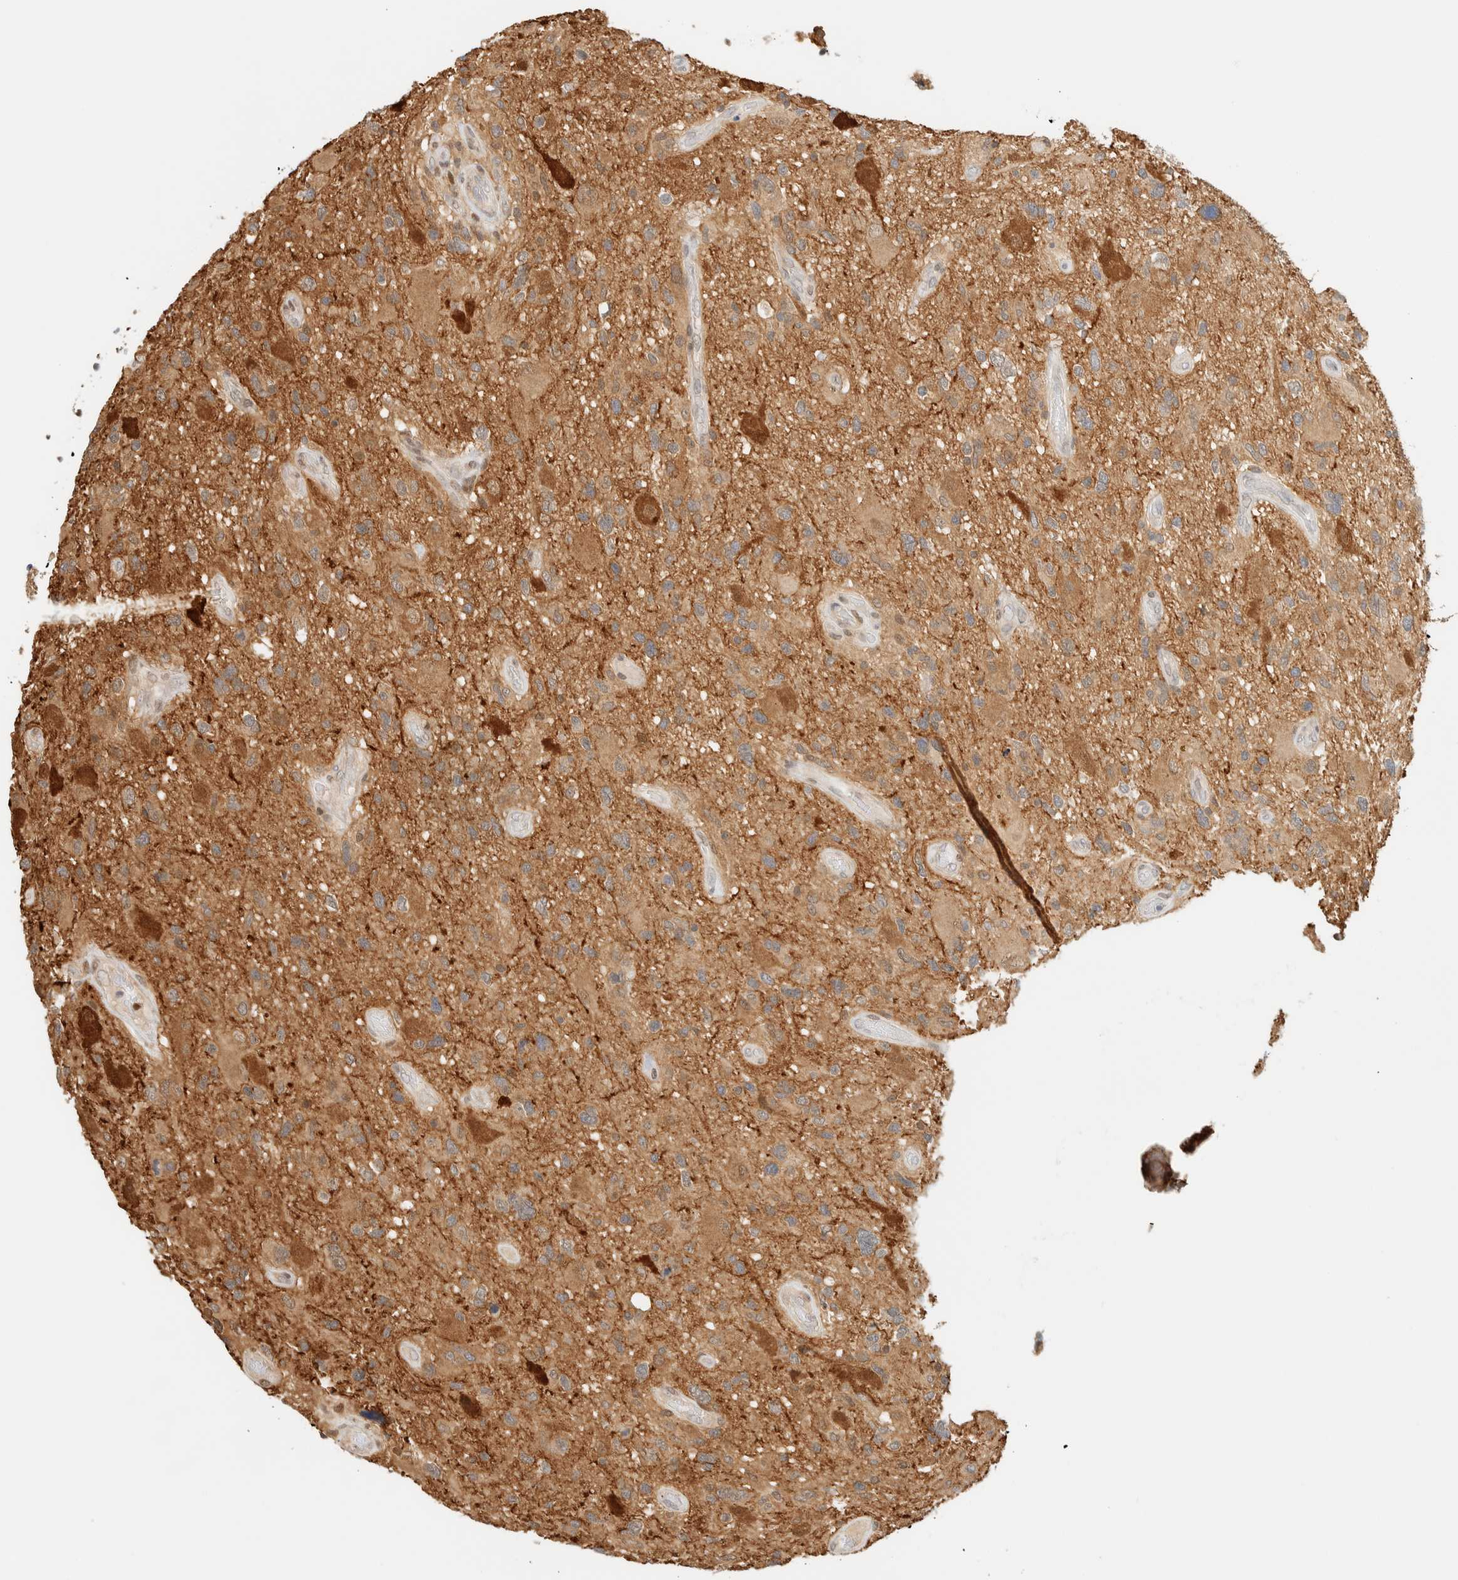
{"staining": {"intensity": "moderate", "quantity": ">75%", "location": "cytoplasmic/membranous"}, "tissue": "glioma", "cell_type": "Tumor cells", "image_type": "cancer", "snomed": [{"axis": "morphology", "description": "Glioma, malignant, High grade"}, {"axis": "topography", "description": "Brain"}], "caption": "Malignant glioma (high-grade) stained for a protein (brown) shows moderate cytoplasmic/membranous positive staining in approximately >75% of tumor cells.", "gene": "ZBTB37", "patient": {"sex": "male", "age": 33}}